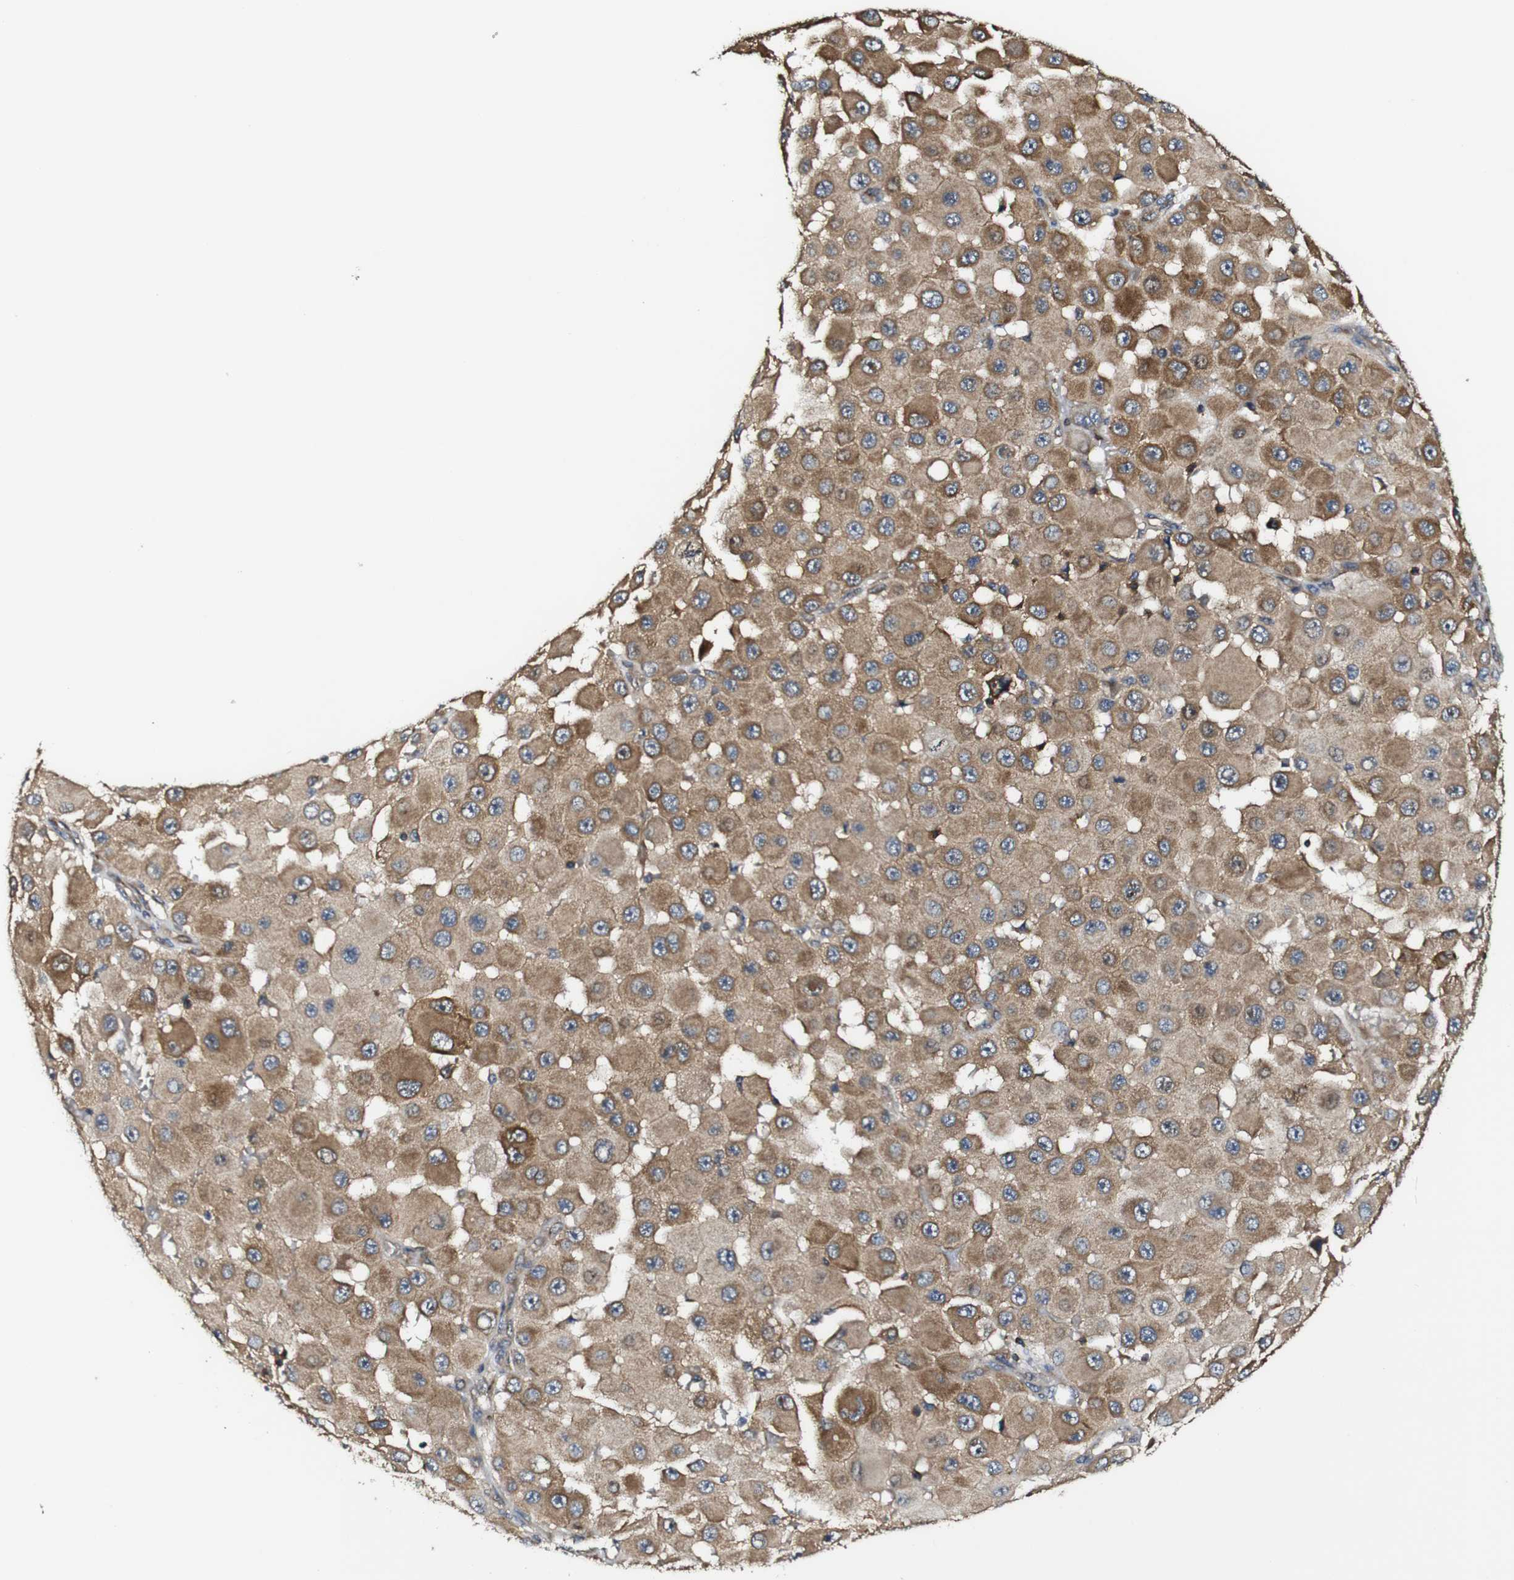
{"staining": {"intensity": "moderate", "quantity": ">75%", "location": "cytoplasmic/membranous"}, "tissue": "melanoma", "cell_type": "Tumor cells", "image_type": "cancer", "snomed": [{"axis": "morphology", "description": "Malignant melanoma, NOS"}, {"axis": "topography", "description": "Skin"}], "caption": "Immunohistochemistry of human malignant melanoma displays medium levels of moderate cytoplasmic/membranous expression in about >75% of tumor cells.", "gene": "TNIK", "patient": {"sex": "female", "age": 81}}